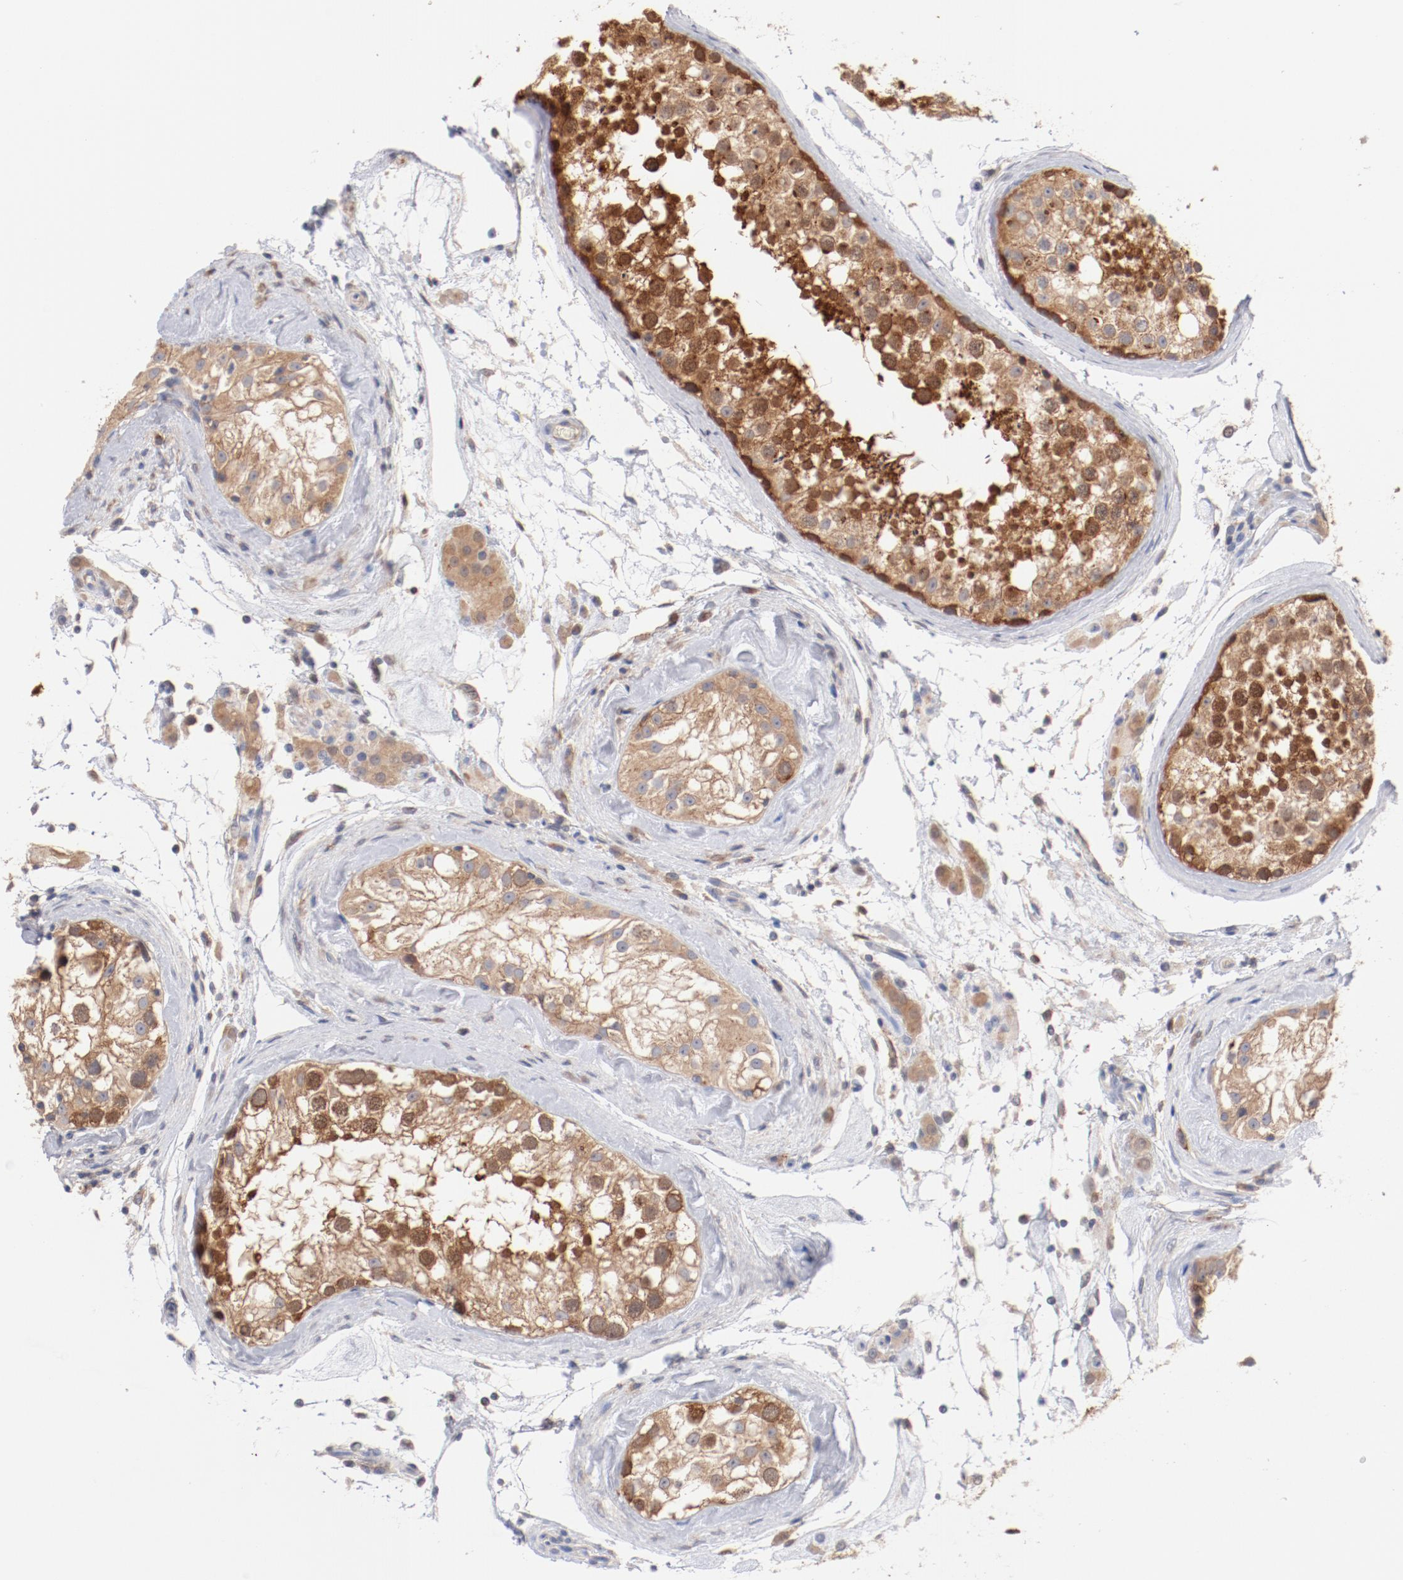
{"staining": {"intensity": "moderate", "quantity": ">75%", "location": "cytoplasmic/membranous,nuclear"}, "tissue": "testis", "cell_type": "Cells in seminiferous ducts", "image_type": "normal", "snomed": [{"axis": "morphology", "description": "Normal tissue, NOS"}, {"axis": "topography", "description": "Testis"}], "caption": "Brown immunohistochemical staining in unremarkable testis exhibits moderate cytoplasmic/membranous,nuclear positivity in about >75% of cells in seminiferous ducts.", "gene": "SETD3", "patient": {"sex": "male", "age": 46}}